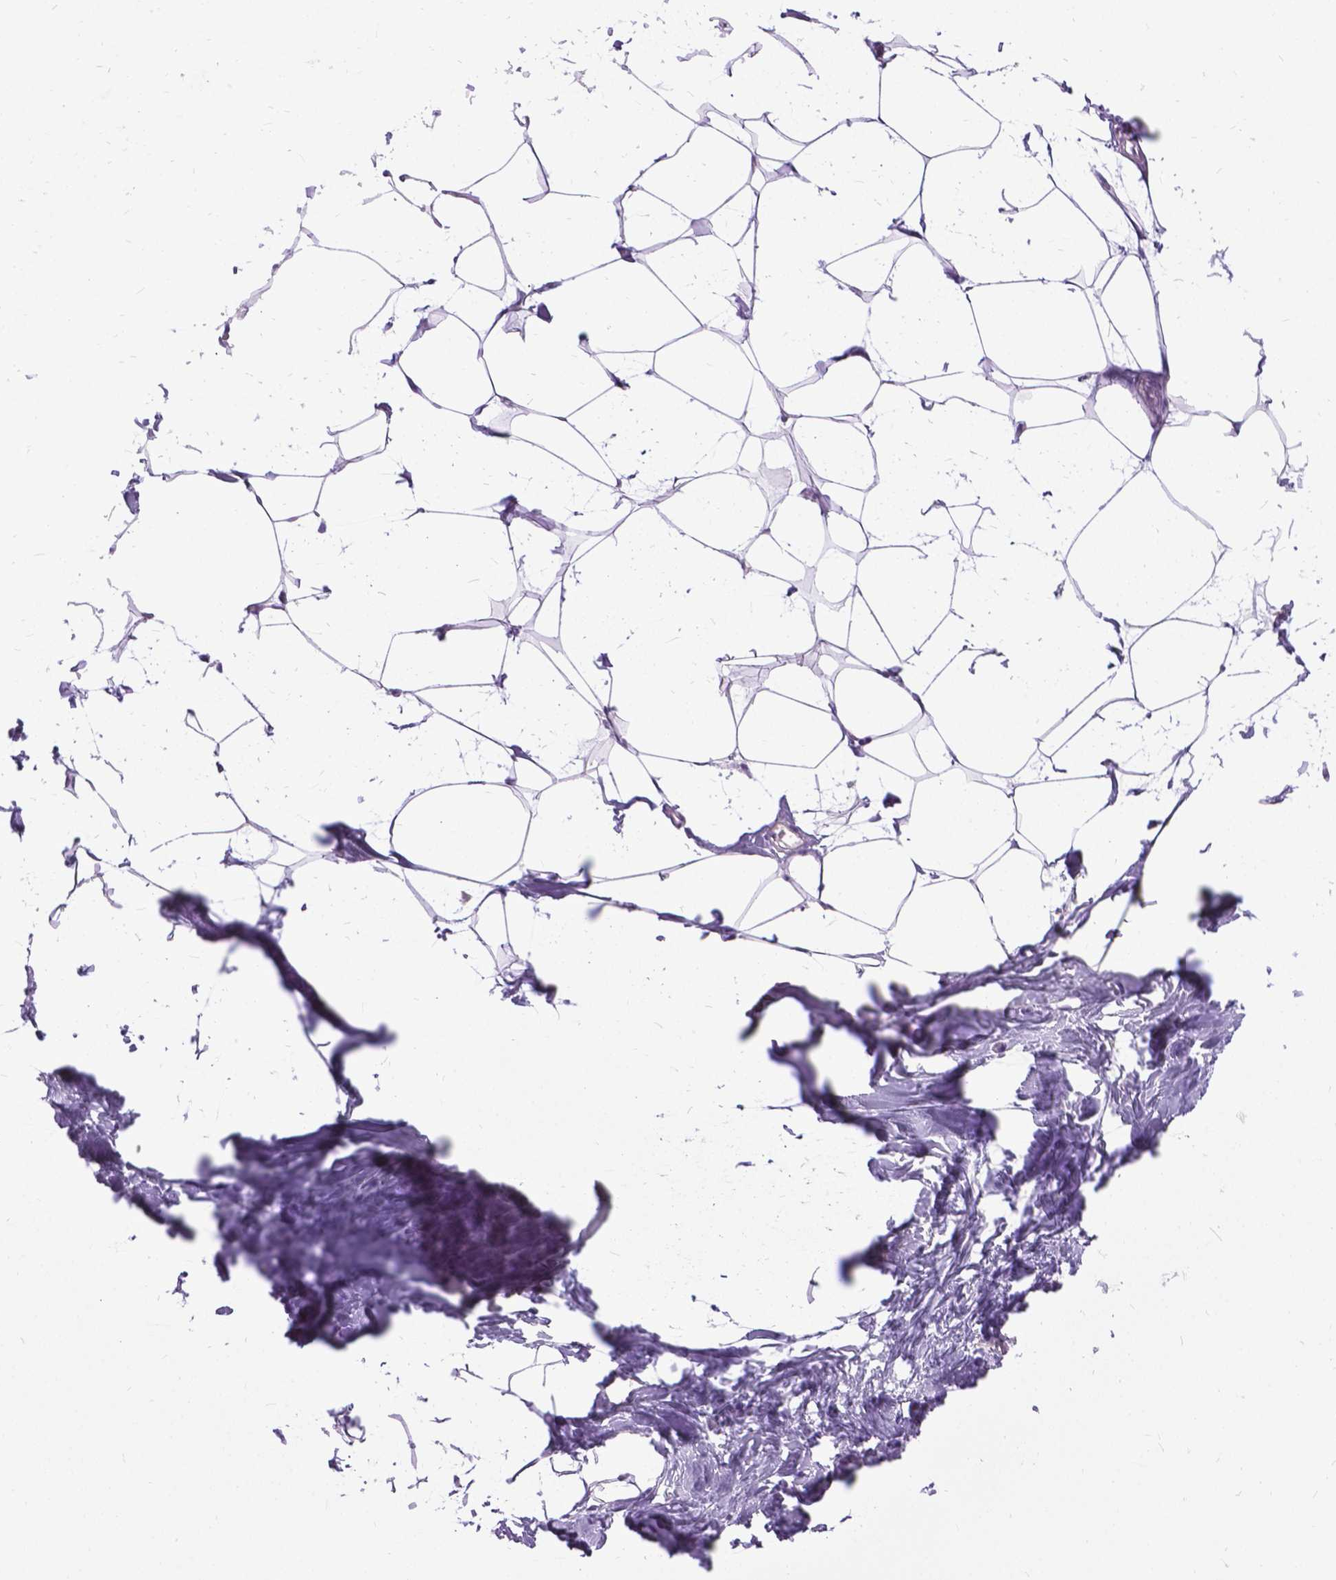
{"staining": {"intensity": "negative", "quantity": "none", "location": "none"}, "tissue": "breast", "cell_type": "Adipocytes", "image_type": "normal", "snomed": [{"axis": "morphology", "description": "Normal tissue, NOS"}, {"axis": "topography", "description": "Breast"}], "caption": "This is a image of immunohistochemistry (IHC) staining of unremarkable breast, which shows no expression in adipocytes.", "gene": "PROB1", "patient": {"sex": "female", "age": 32}}